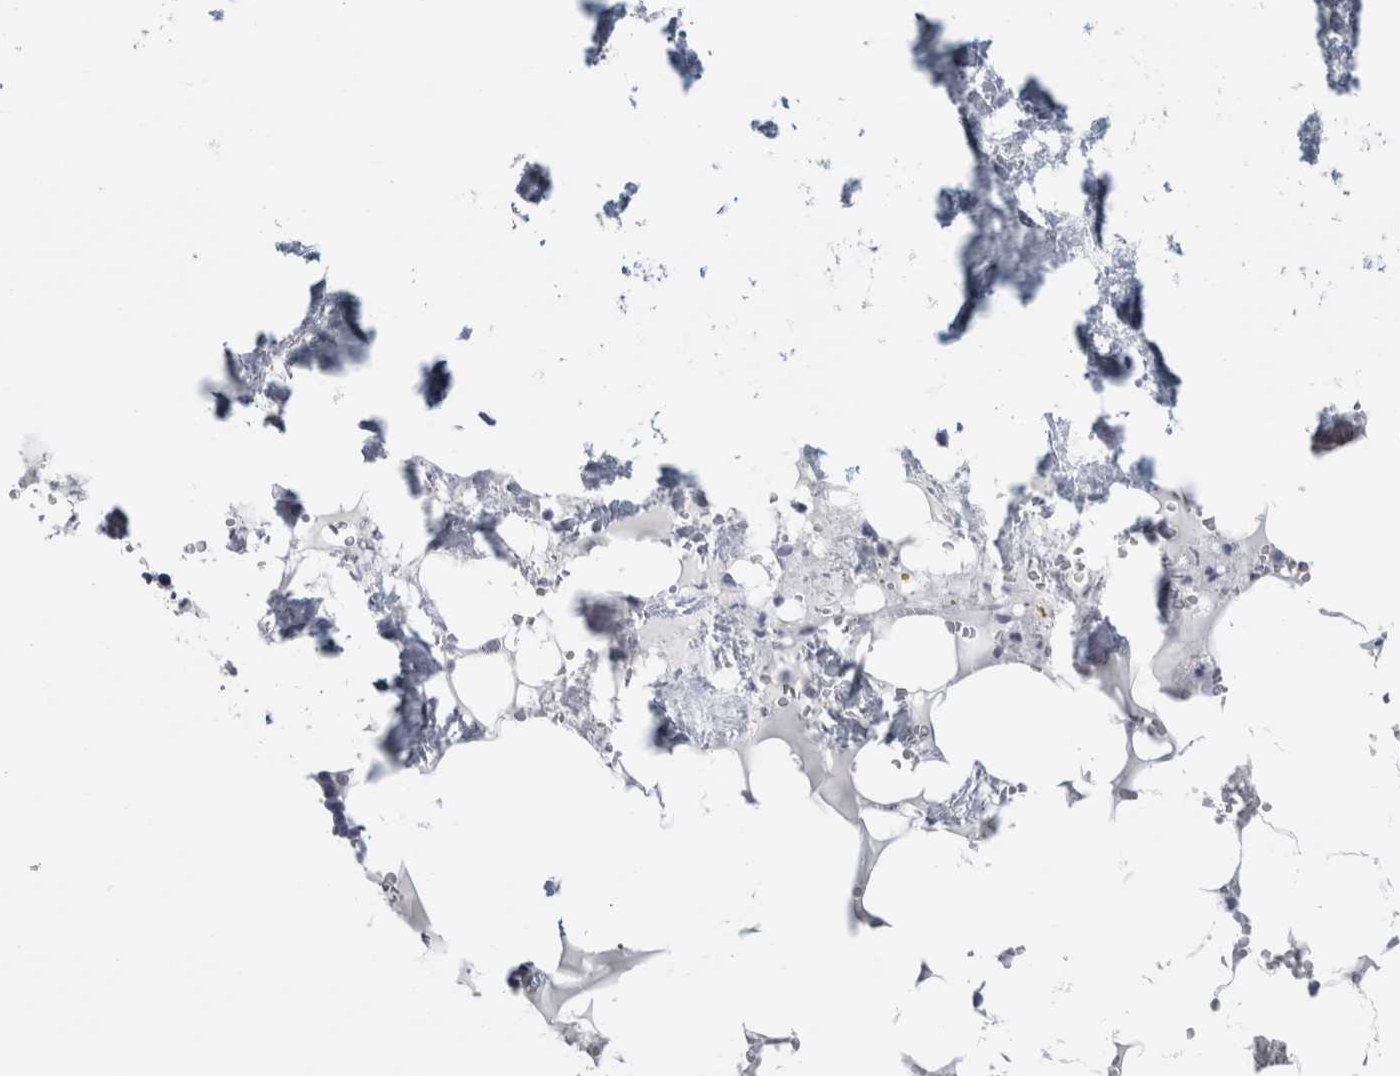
{"staining": {"intensity": "negative", "quantity": "none", "location": "none"}, "tissue": "bone marrow", "cell_type": "Hematopoietic cells", "image_type": "normal", "snomed": [{"axis": "morphology", "description": "Normal tissue, NOS"}, {"axis": "topography", "description": "Bone marrow"}], "caption": "This is an immunohistochemistry (IHC) histopathology image of benign human bone marrow. There is no staining in hematopoietic cells.", "gene": "CPE", "patient": {"sex": "male", "age": 70}}